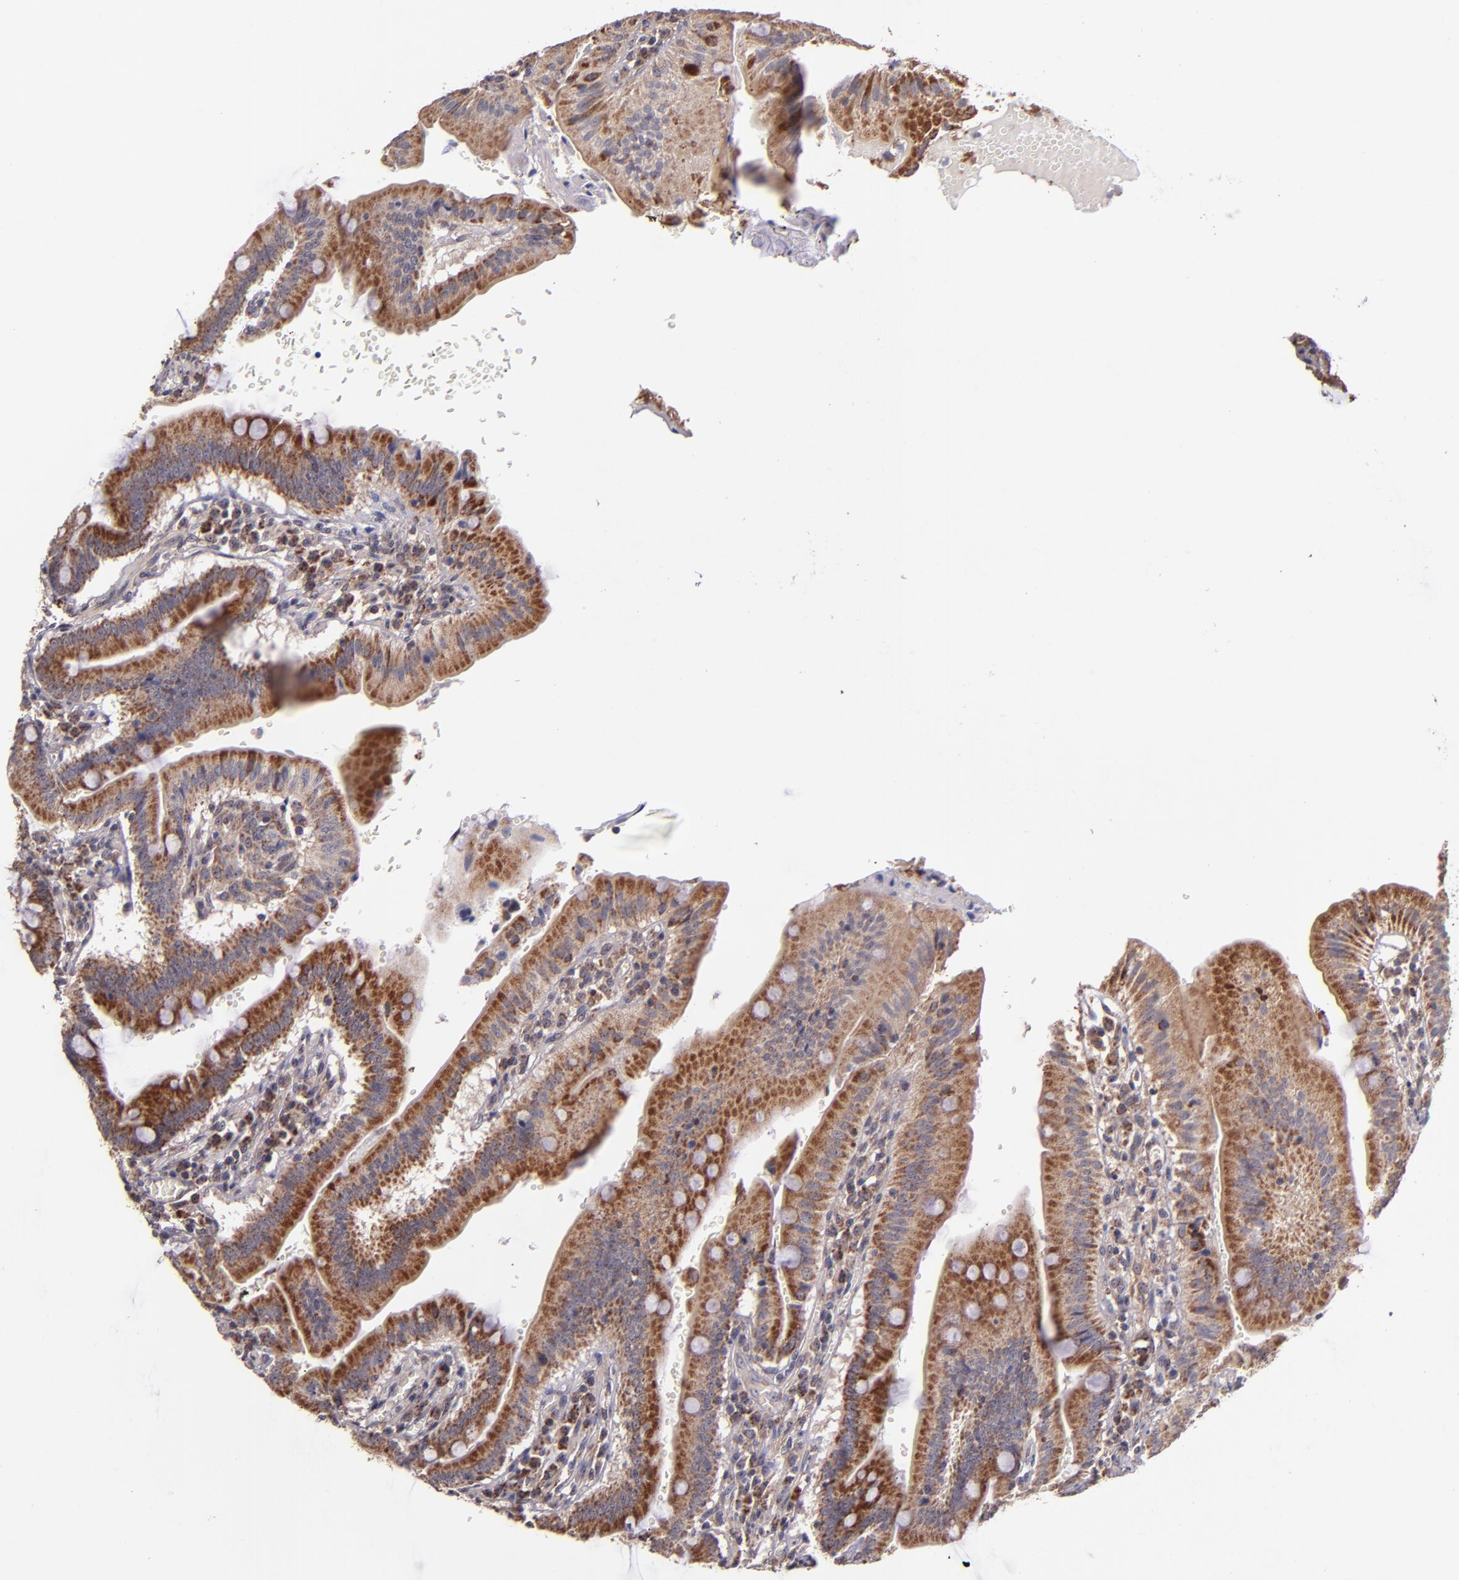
{"staining": {"intensity": "moderate", "quantity": ">75%", "location": "cytoplasmic/membranous"}, "tissue": "small intestine", "cell_type": "Glandular cells", "image_type": "normal", "snomed": [{"axis": "morphology", "description": "Normal tissue, NOS"}, {"axis": "topography", "description": "Small intestine"}], "caption": "The histopathology image reveals immunohistochemical staining of normal small intestine. There is moderate cytoplasmic/membranous expression is identified in approximately >75% of glandular cells. (brown staining indicates protein expression, while blue staining denotes nuclei).", "gene": "SHC1", "patient": {"sex": "male", "age": 71}}